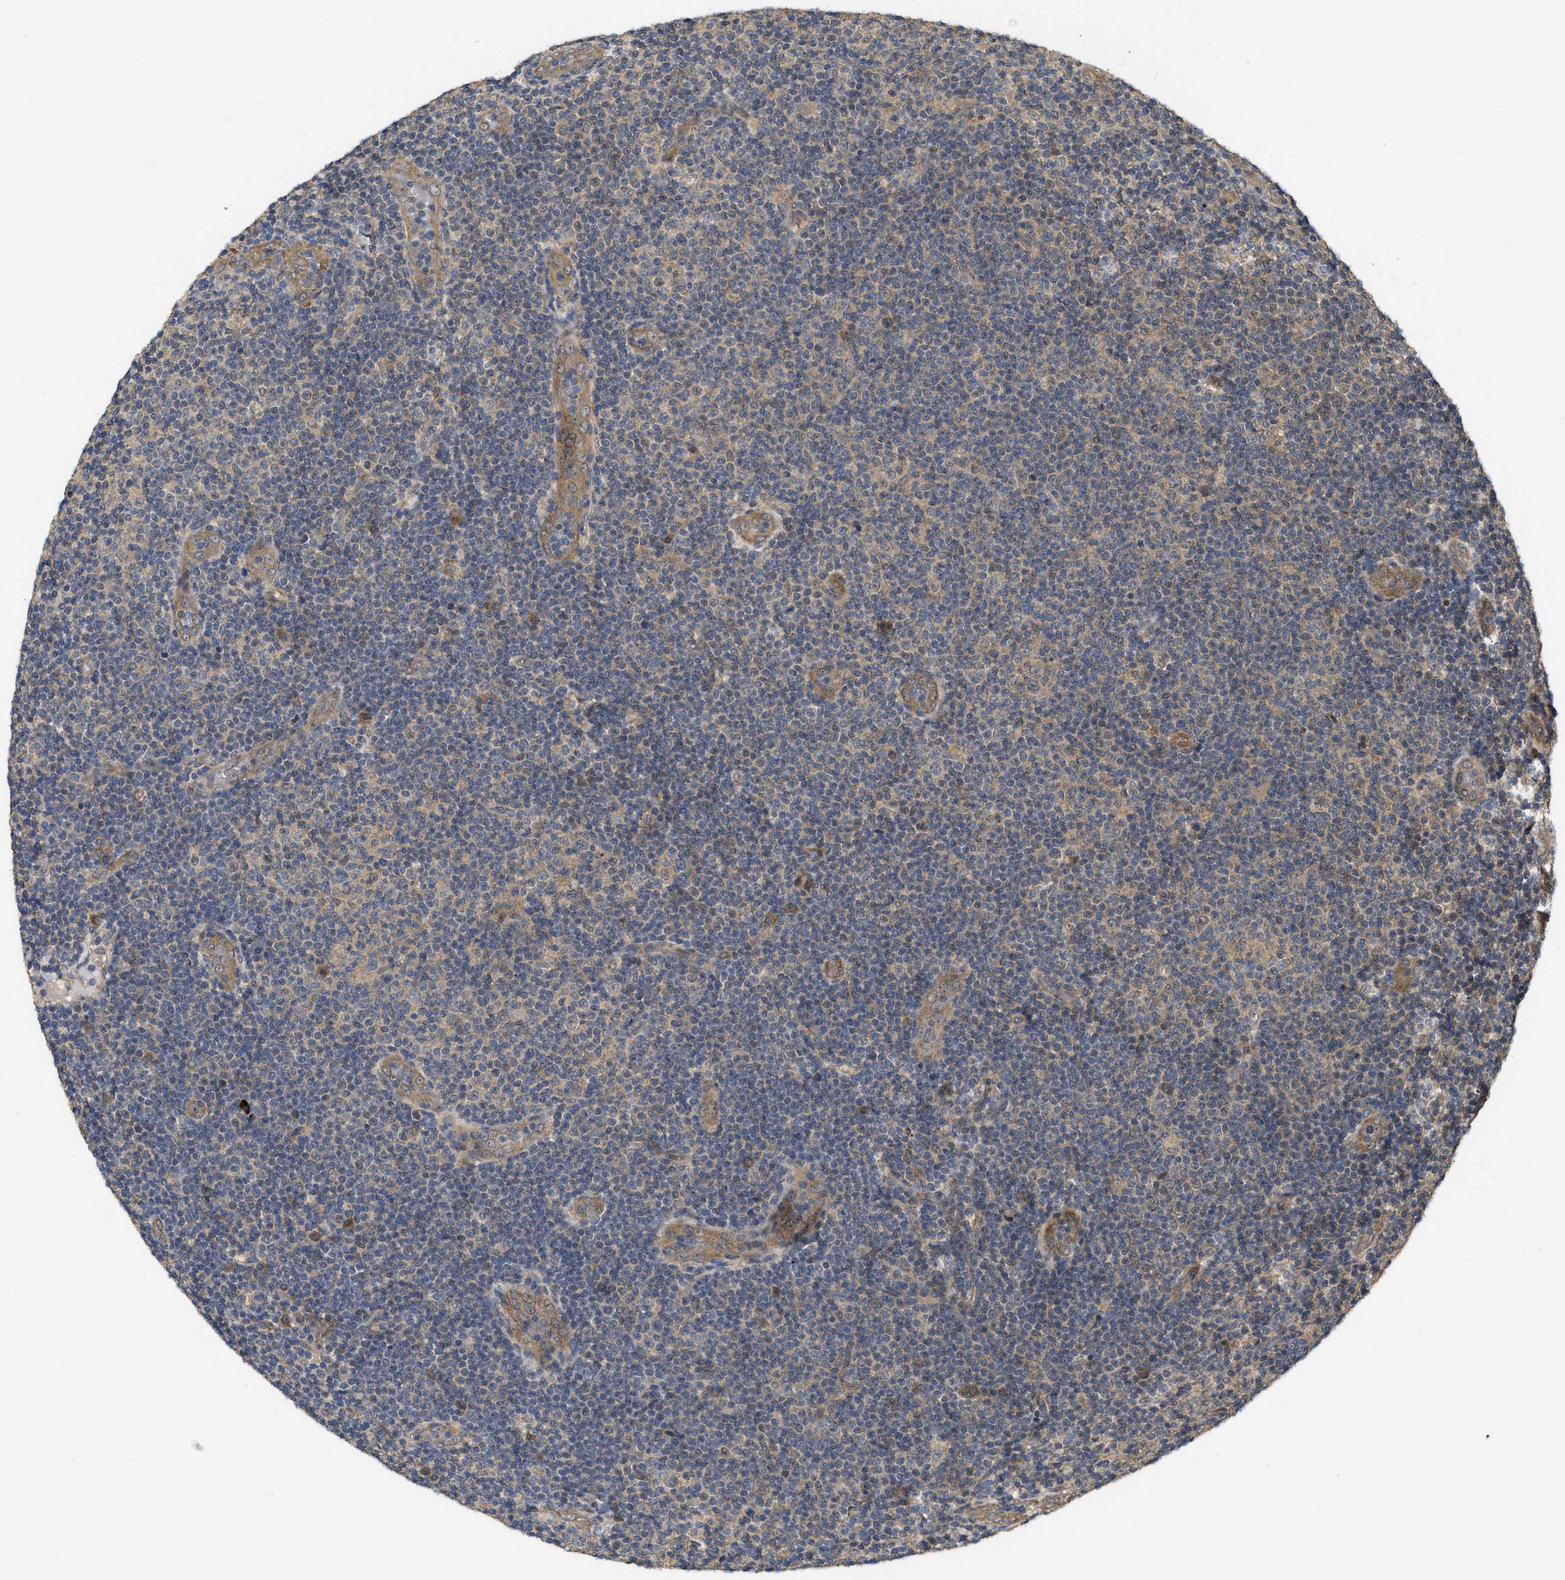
{"staining": {"intensity": "weak", "quantity": "<25%", "location": "cytoplasmic/membranous"}, "tissue": "lymphoma", "cell_type": "Tumor cells", "image_type": "cancer", "snomed": [{"axis": "morphology", "description": "Malignant lymphoma, non-Hodgkin's type, Low grade"}, {"axis": "topography", "description": "Lymph node"}], "caption": "A micrograph of lymphoma stained for a protein demonstrates no brown staining in tumor cells.", "gene": "FZD6", "patient": {"sex": "male", "age": 83}}